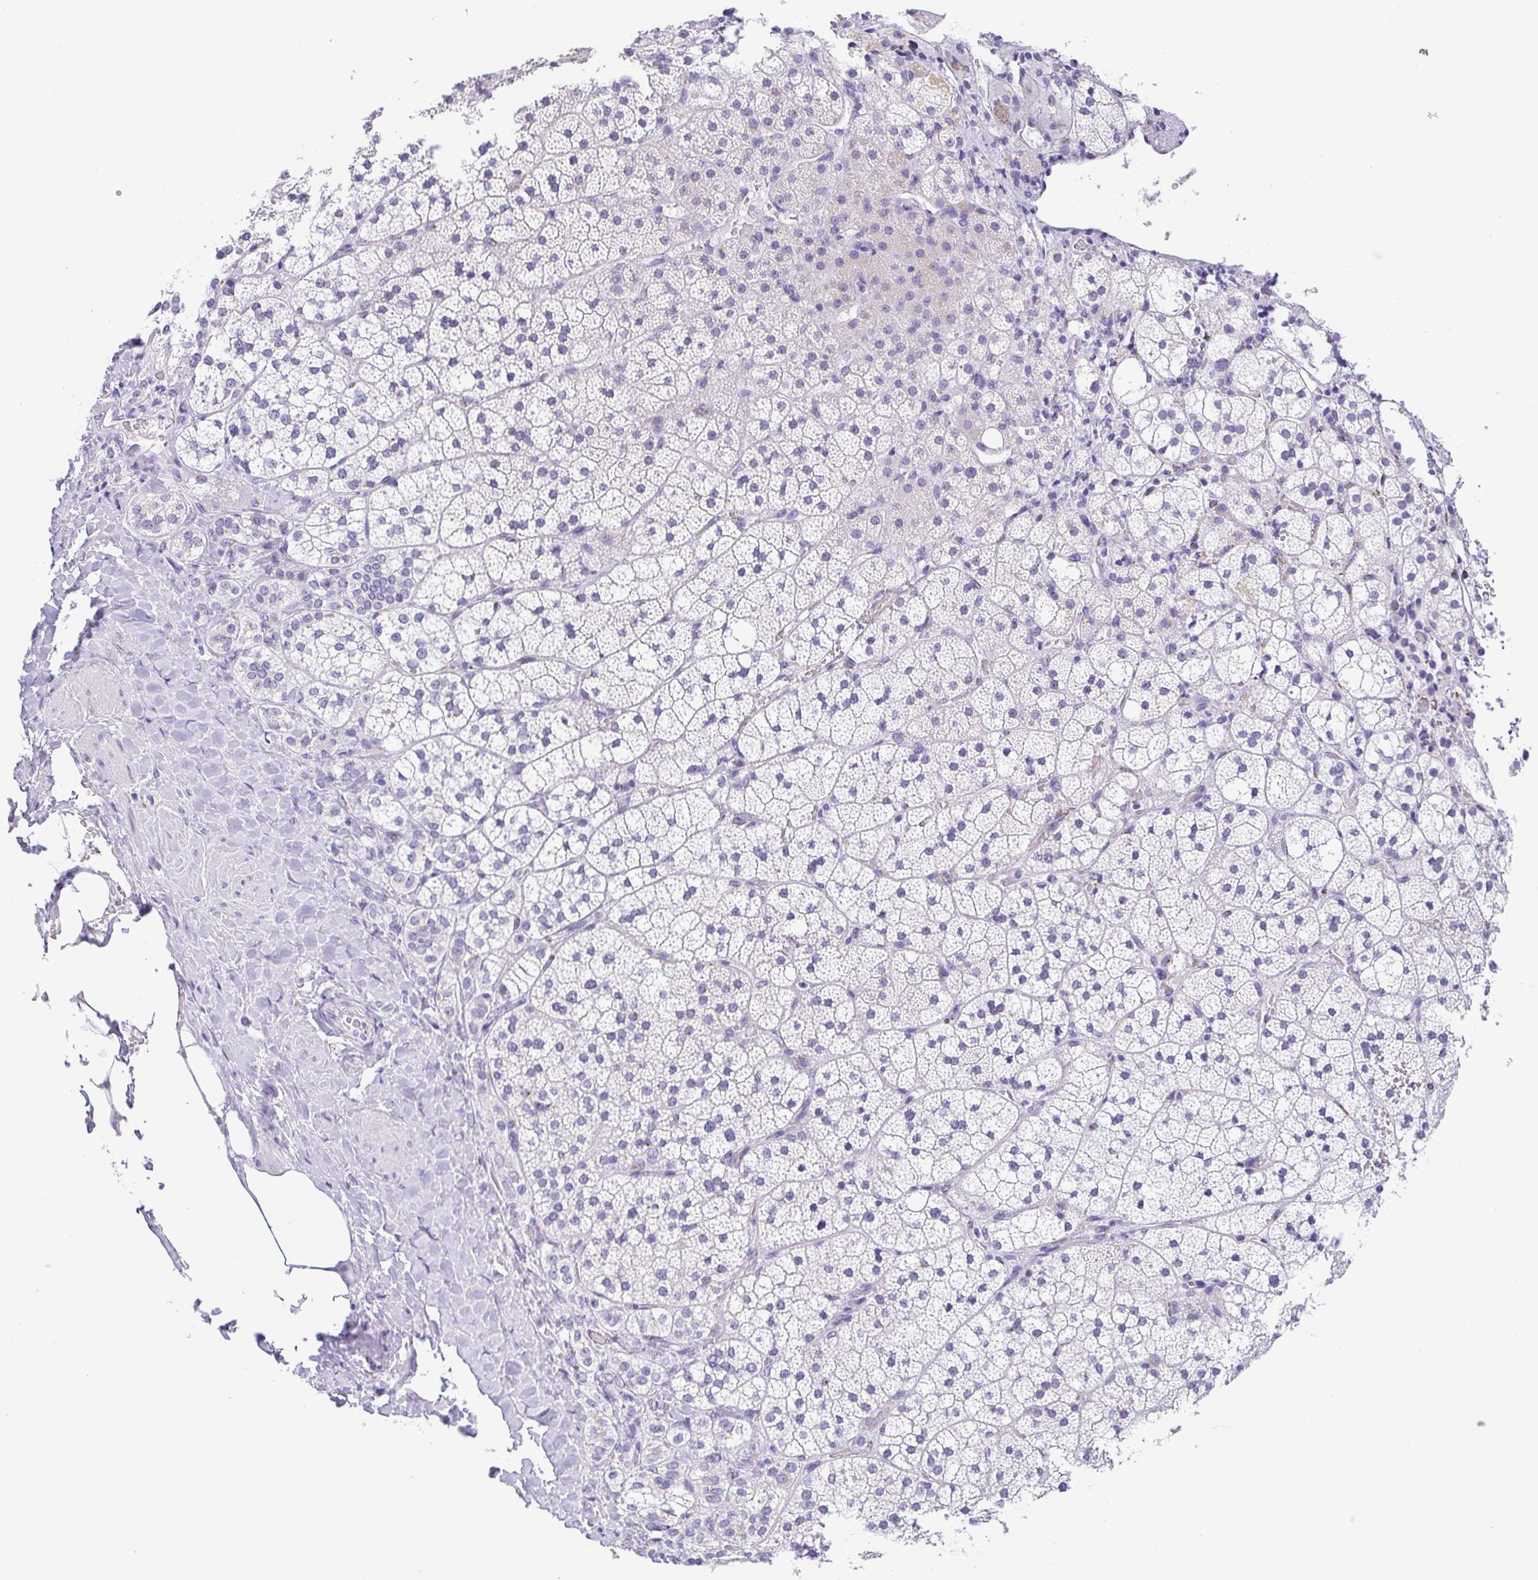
{"staining": {"intensity": "negative", "quantity": "none", "location": "none"}, "tissue": "adrenal gland", "cell_type": "Glandular cells", "image_type": "normal", "snomed": [{"axis": "morphology", "description": "Normal tissue, NOS"}, {"axis": "topography", "description": "Adrenal gland"}], "caption": "Immunohistochemistry of normal human adrenal gland displays no staining in glandular cells. Nuclei are stained in blue.", "gene": "SULT1B1", "patient": {"sex": "male", "age": 53}}